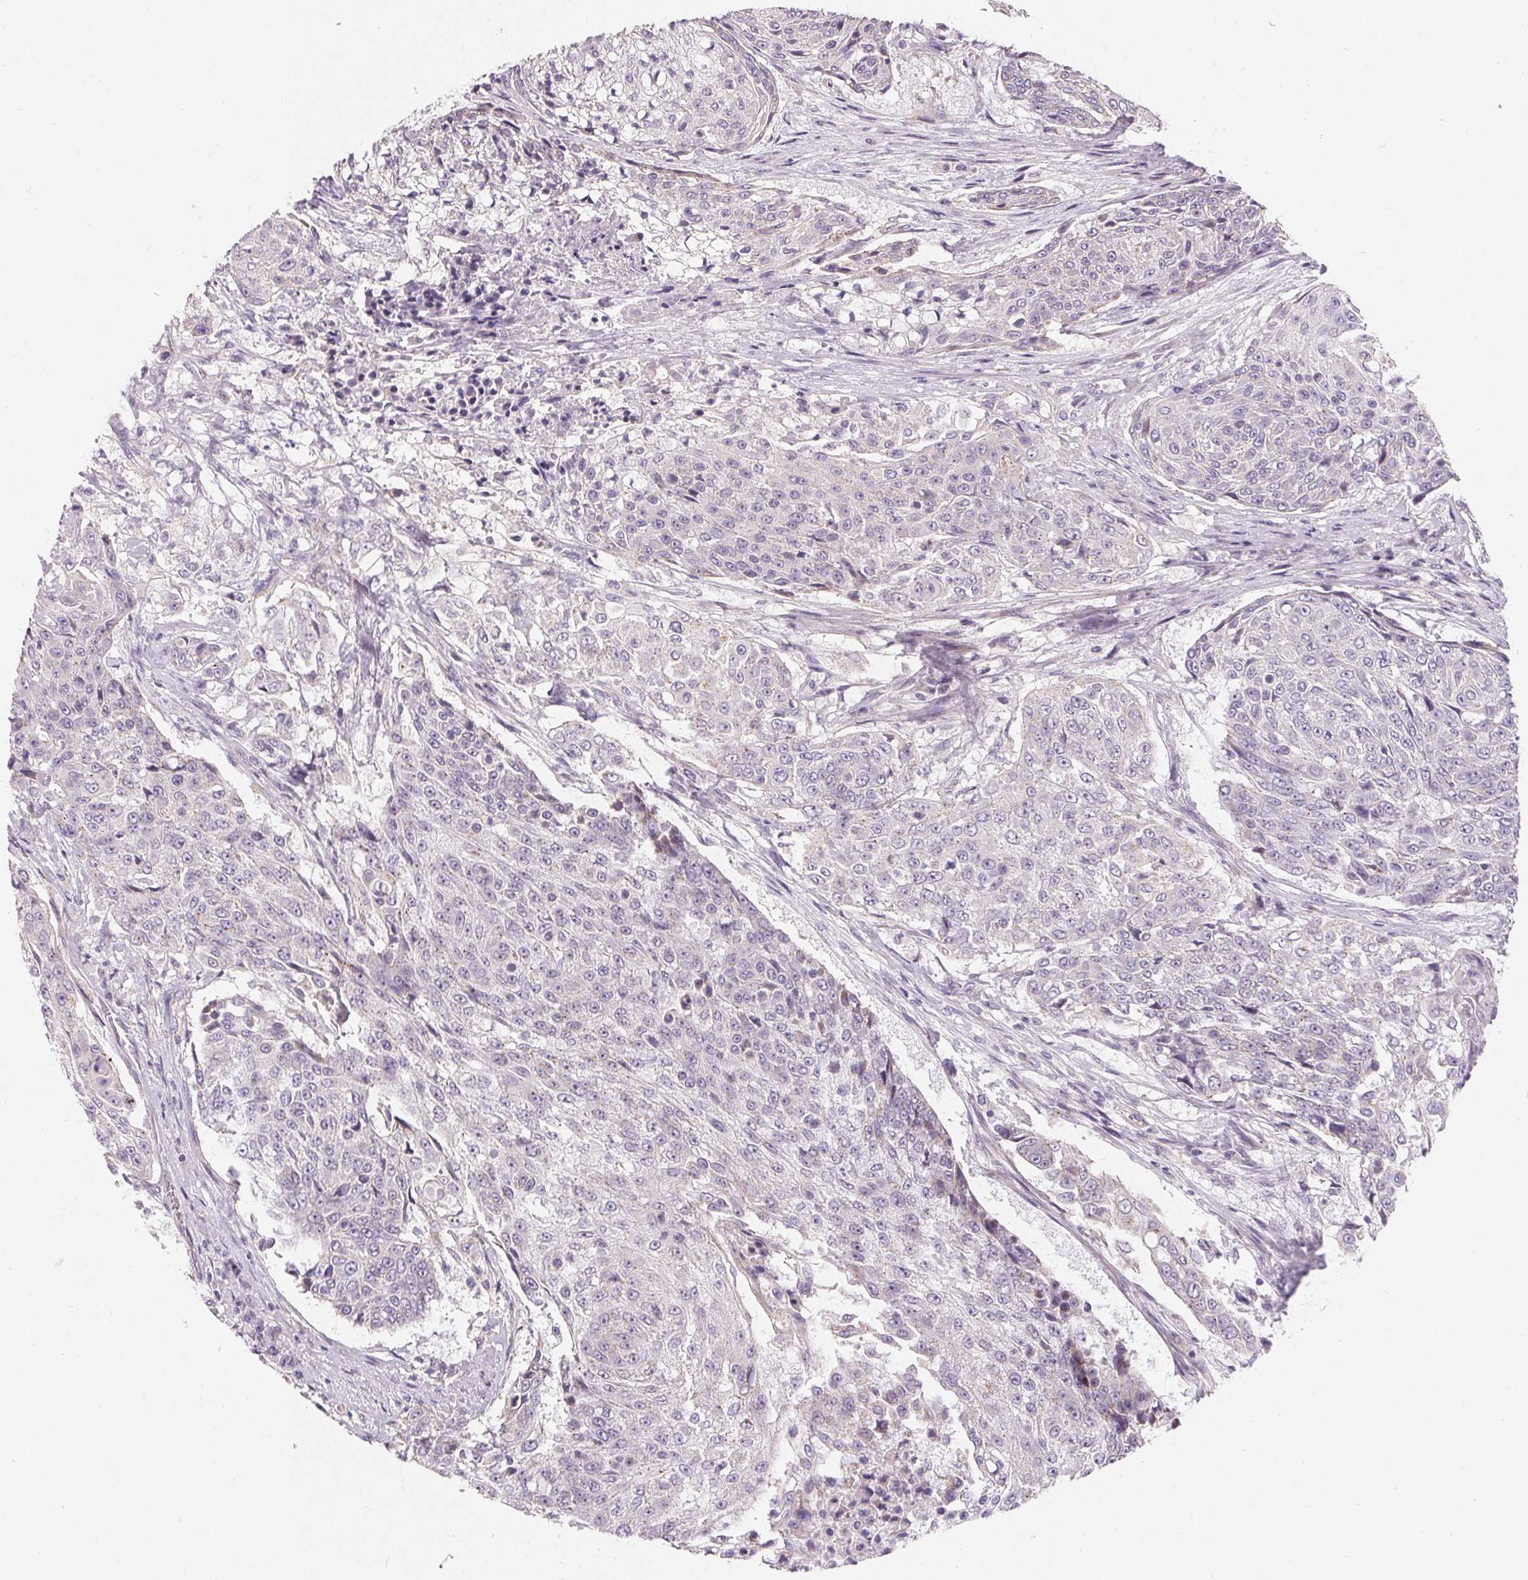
{"staining": {"intensity": "negative", "quantity": "none", "location": "none"}, "tissue": "urothelial cancer", "cell_type": "Tumor cells", "image_type": "cancer", "snomed": [{"axis": "morphology", "description": "Urothelial carcinoma, High grade"}, {"axis": "topography", "description": "Urinary bladder"}], "caption": "The immunohistochemistry micrograph has no significant staining in tumor cells of high-grade urothelial carcinoma tissue.", "gene": "APLP1", "patient": {"sex": "female", "age": 63}}